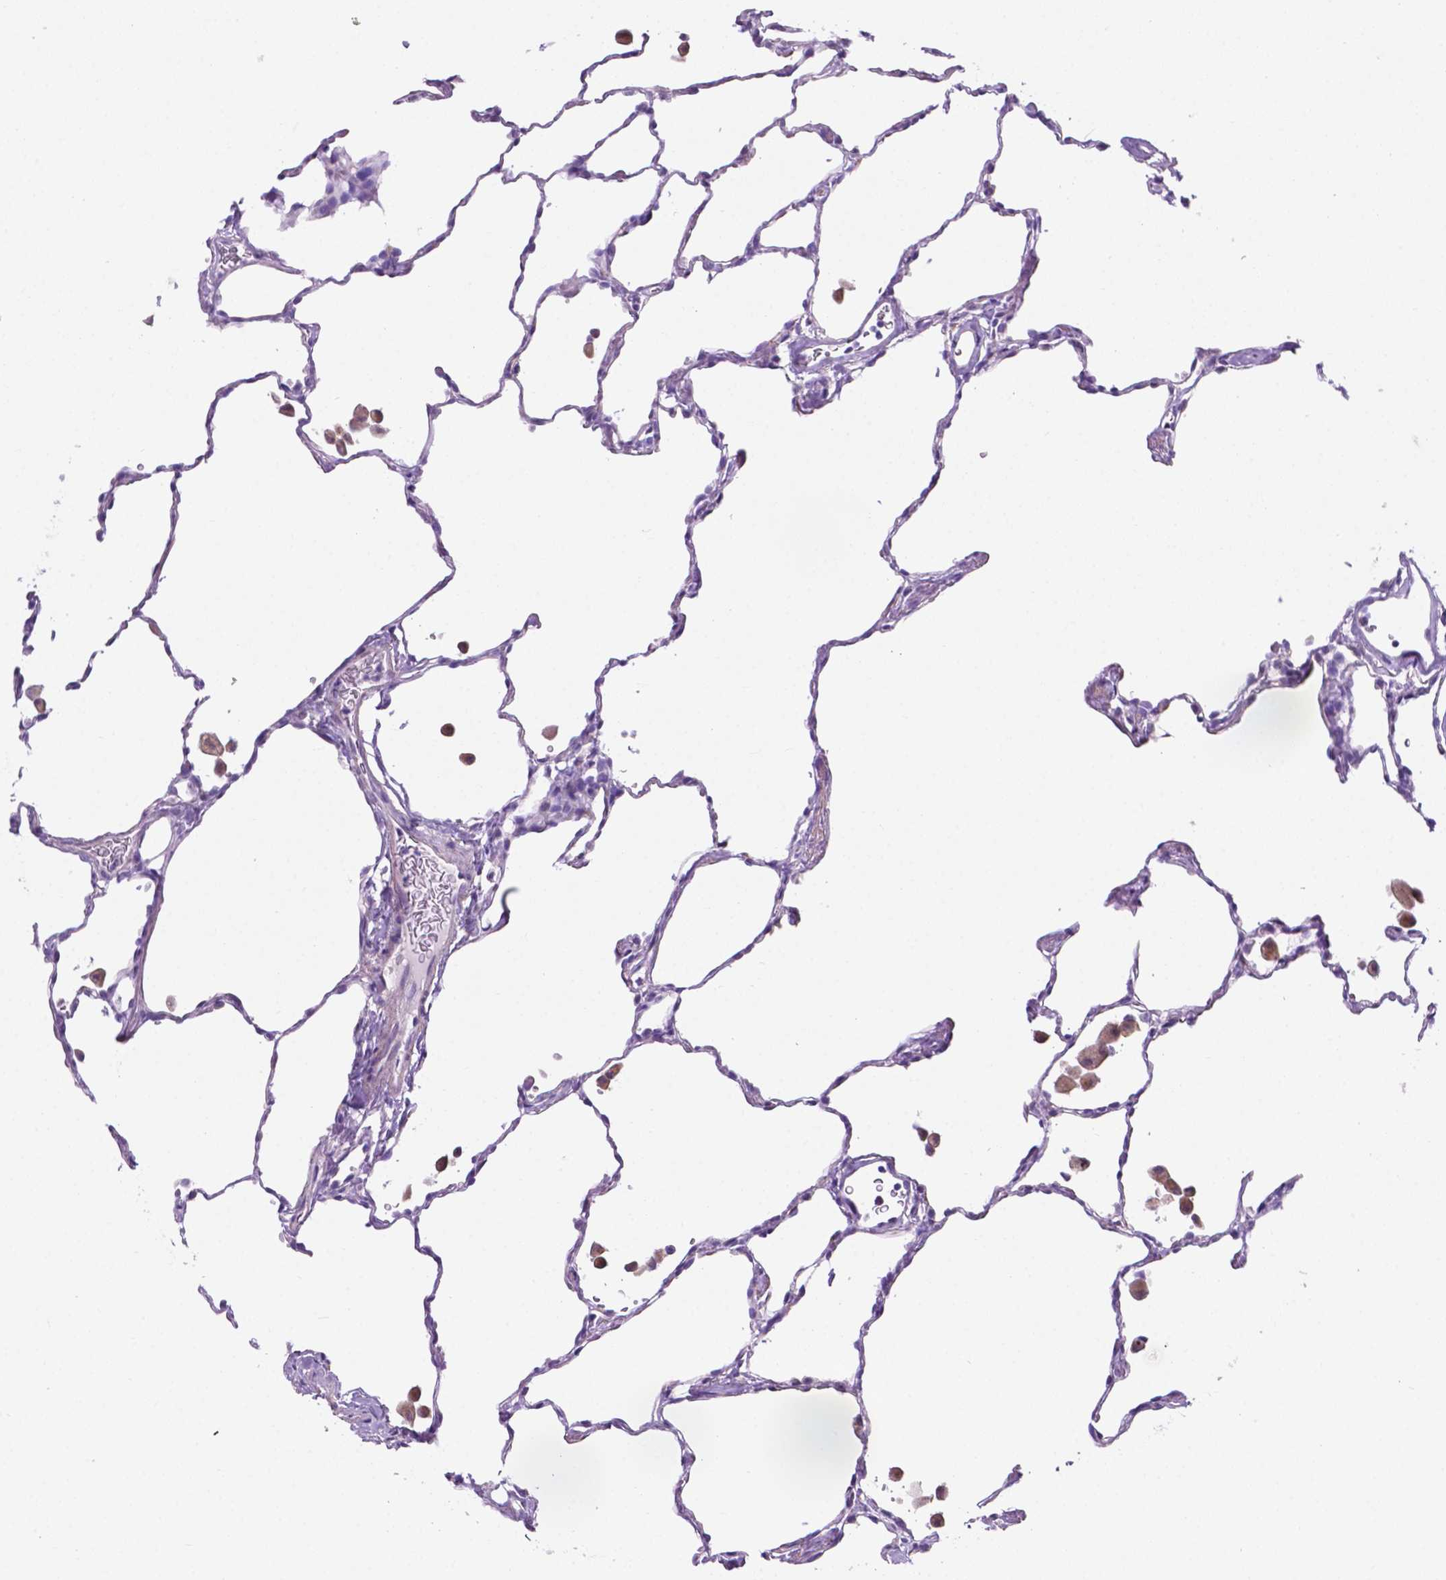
{"staining": {"intensity": "negative", "quantity": "none", "location": "none"}, "tissue": "lung", "cell_type": "Alveolar cells", "image_type": "normal", "snomed": [{"axis": "morphology", "description": "Normal tissue, NOS"}, {"axis": "topography", "description": "Lung"}], "caption": "Alveolar cells are negative for brown protein staining in normal lung. (IHC, brightfield microscopy, high magnification).", "gene": "ACY3", "patient": {"sex": "female", "age": 47}}